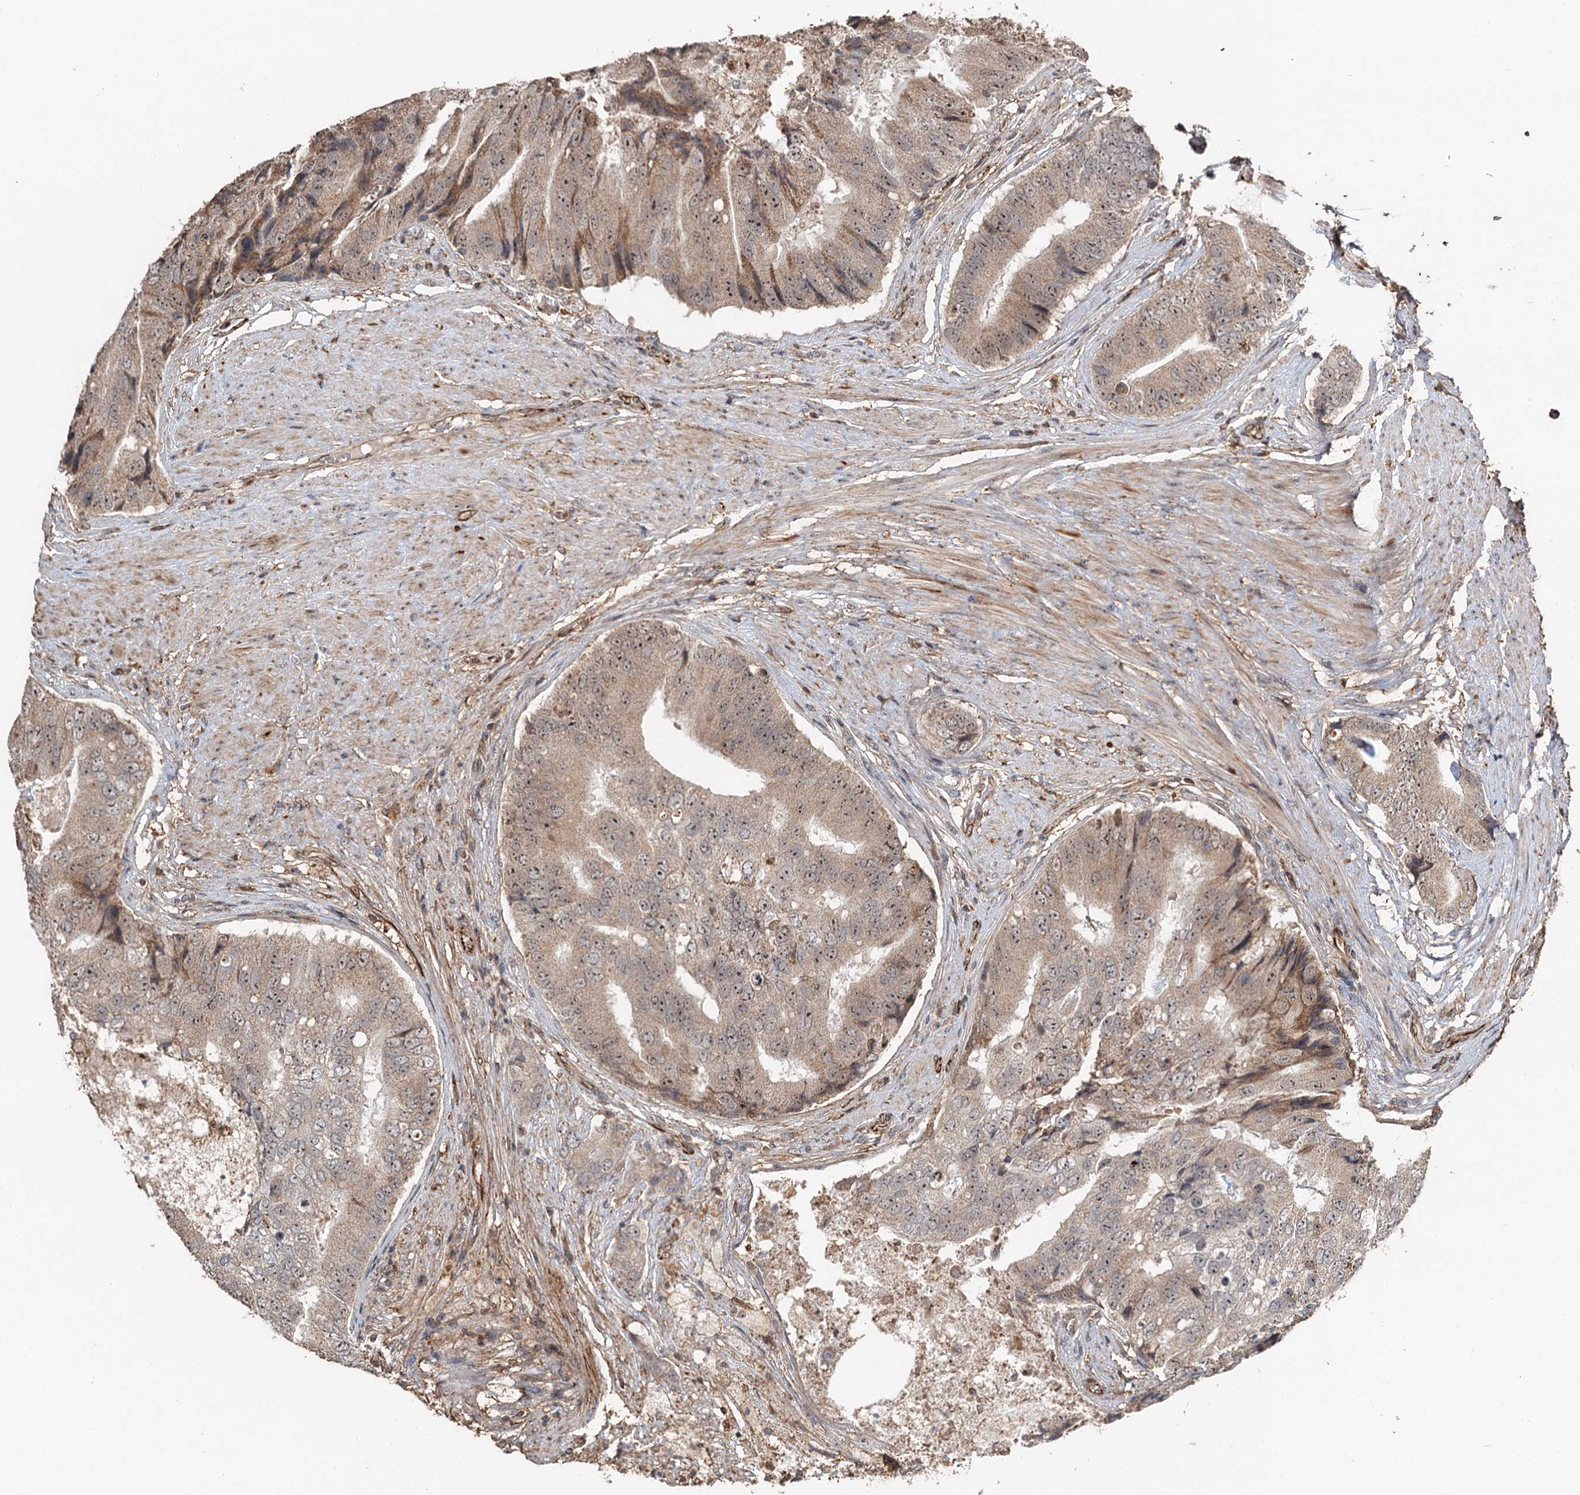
{"staining": {"intensity": "weak", "quantity": ">75%", "location": "cytoplasmic/membranous,nuclear"}, "tissue": "prostate cancer", "cell_type": "Tumor cells", "image_type": "cancer", "snomed": [{"axis": "morphology", "description": "Adenocarcinoma, High grade"}, {"axis": "topography", "description": "Prostate"}], "caption": "Tumor cells reveal low levels of weak cytoplasmic/membranous and nuclear staining in about >75% of cells in human prostate cancer (high-grade adenocarcinoma).", "gene": "TMA16", "patient": {"sex": "male", "age": 70}}